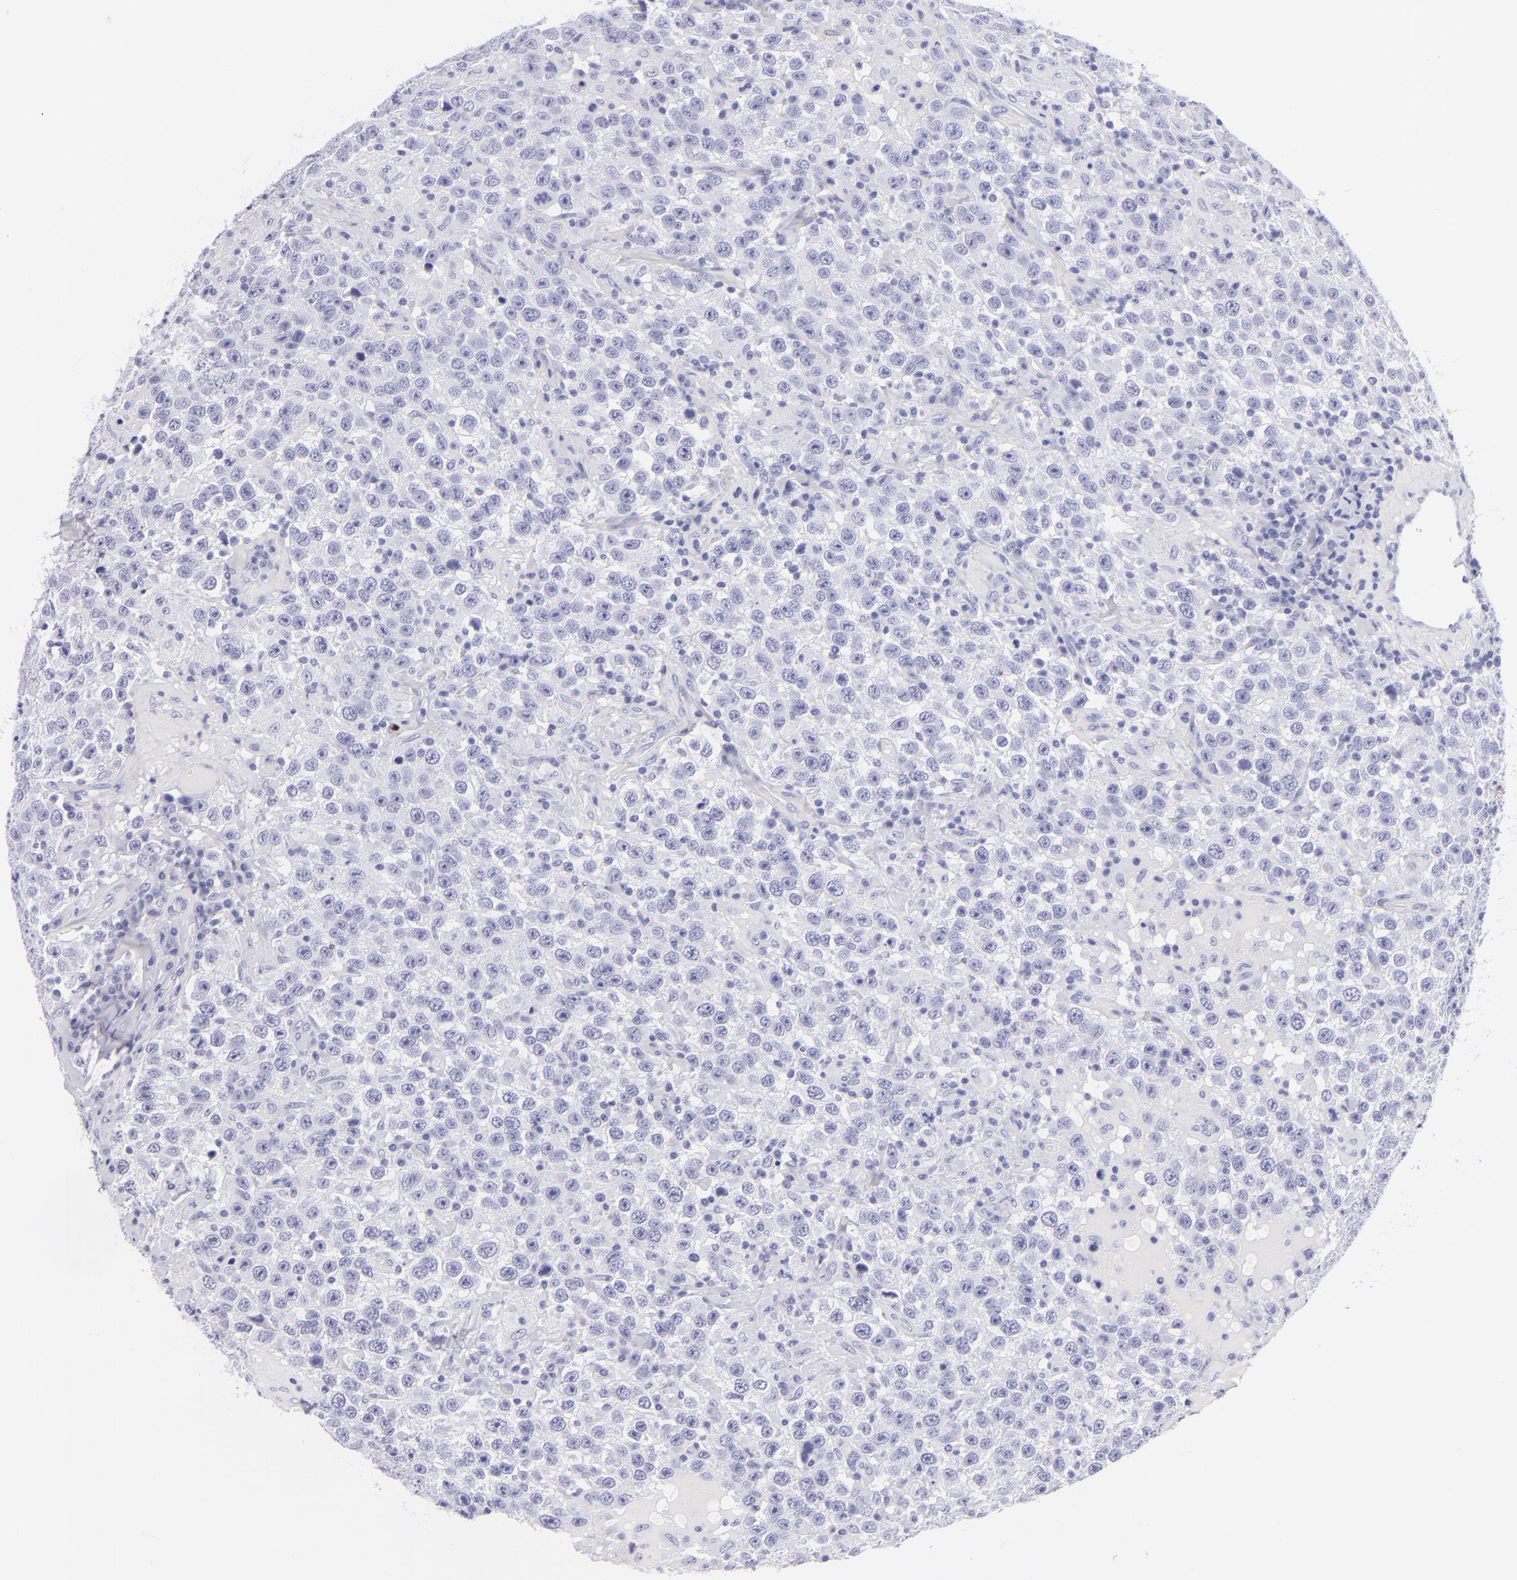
{"staining": {"intensity": "negative", "quantity": "none", "location": "none"}, "tissue": "testis cancer", "cell_type": "Tumor cells", "image_type": "cancer", "snomed": [{"axis": "morphology", "description": "Seminoma, NOS"}, {"axis": "topography", "description": "Testis"}], "caption": "High magnification brightfield microscopy of testis cancer (seminoma) stained with DAB (brown) and counterstained with hematoxylin (blue): tumor cells show no significant expression.", "gene": "PIP", "patient": {"sex": "male", "age": 41}}